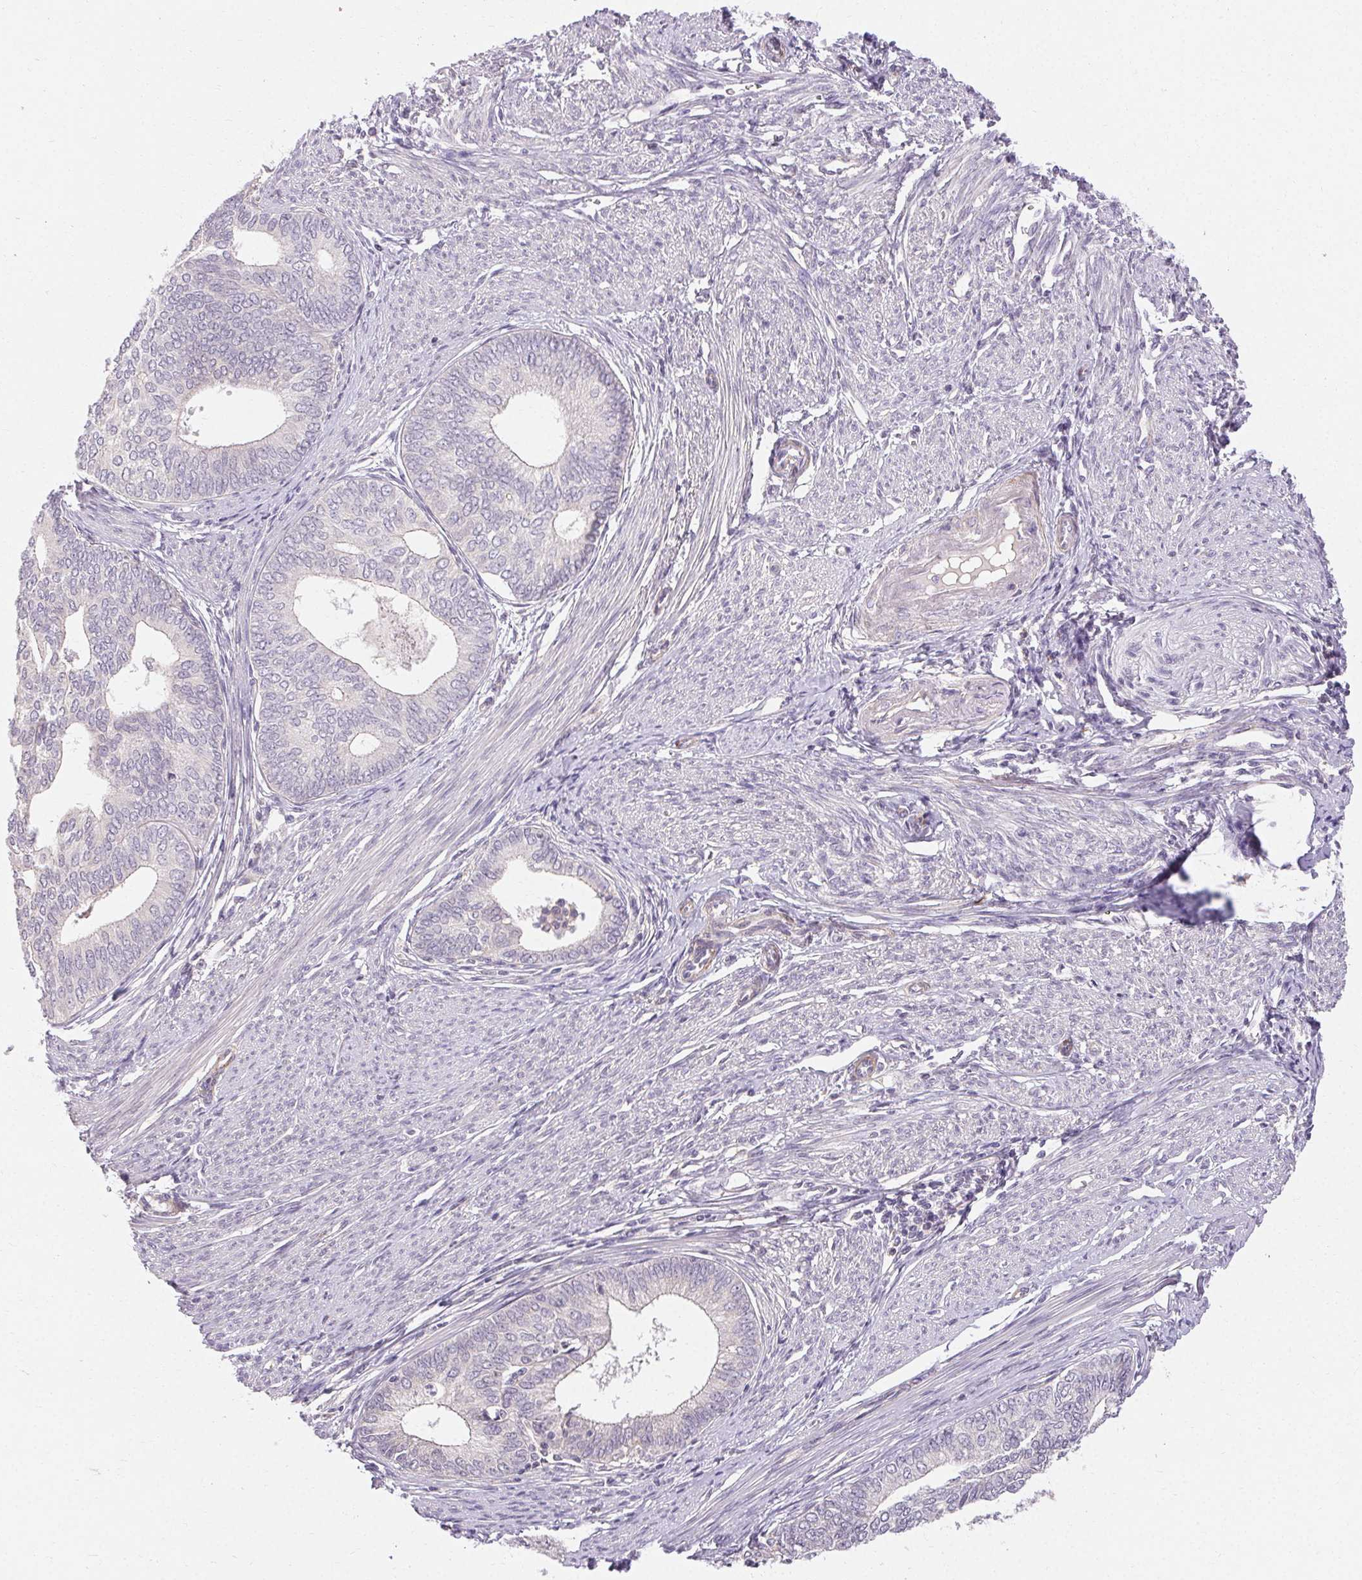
{"staining": {"intensity": "negative", "quantity": "none", "location": "none"}, "tissue": "endometrial cancer", "cell_type": "Tumor cells", "image_type": "cancer", "snomed": [{"axis": "morphology", "description": "Adenocarcinoma, NOS"}, {"axis": "topography", "description": "Endometrium"}], "caption": "A high-resolution micrograph shows immunohistochemistry (IHC) staining of endometrial cancer, which shows no significant positivity in tumor cells.", "gene": "TMEM52B", "patient": {"sex": "female", "age": 75}}